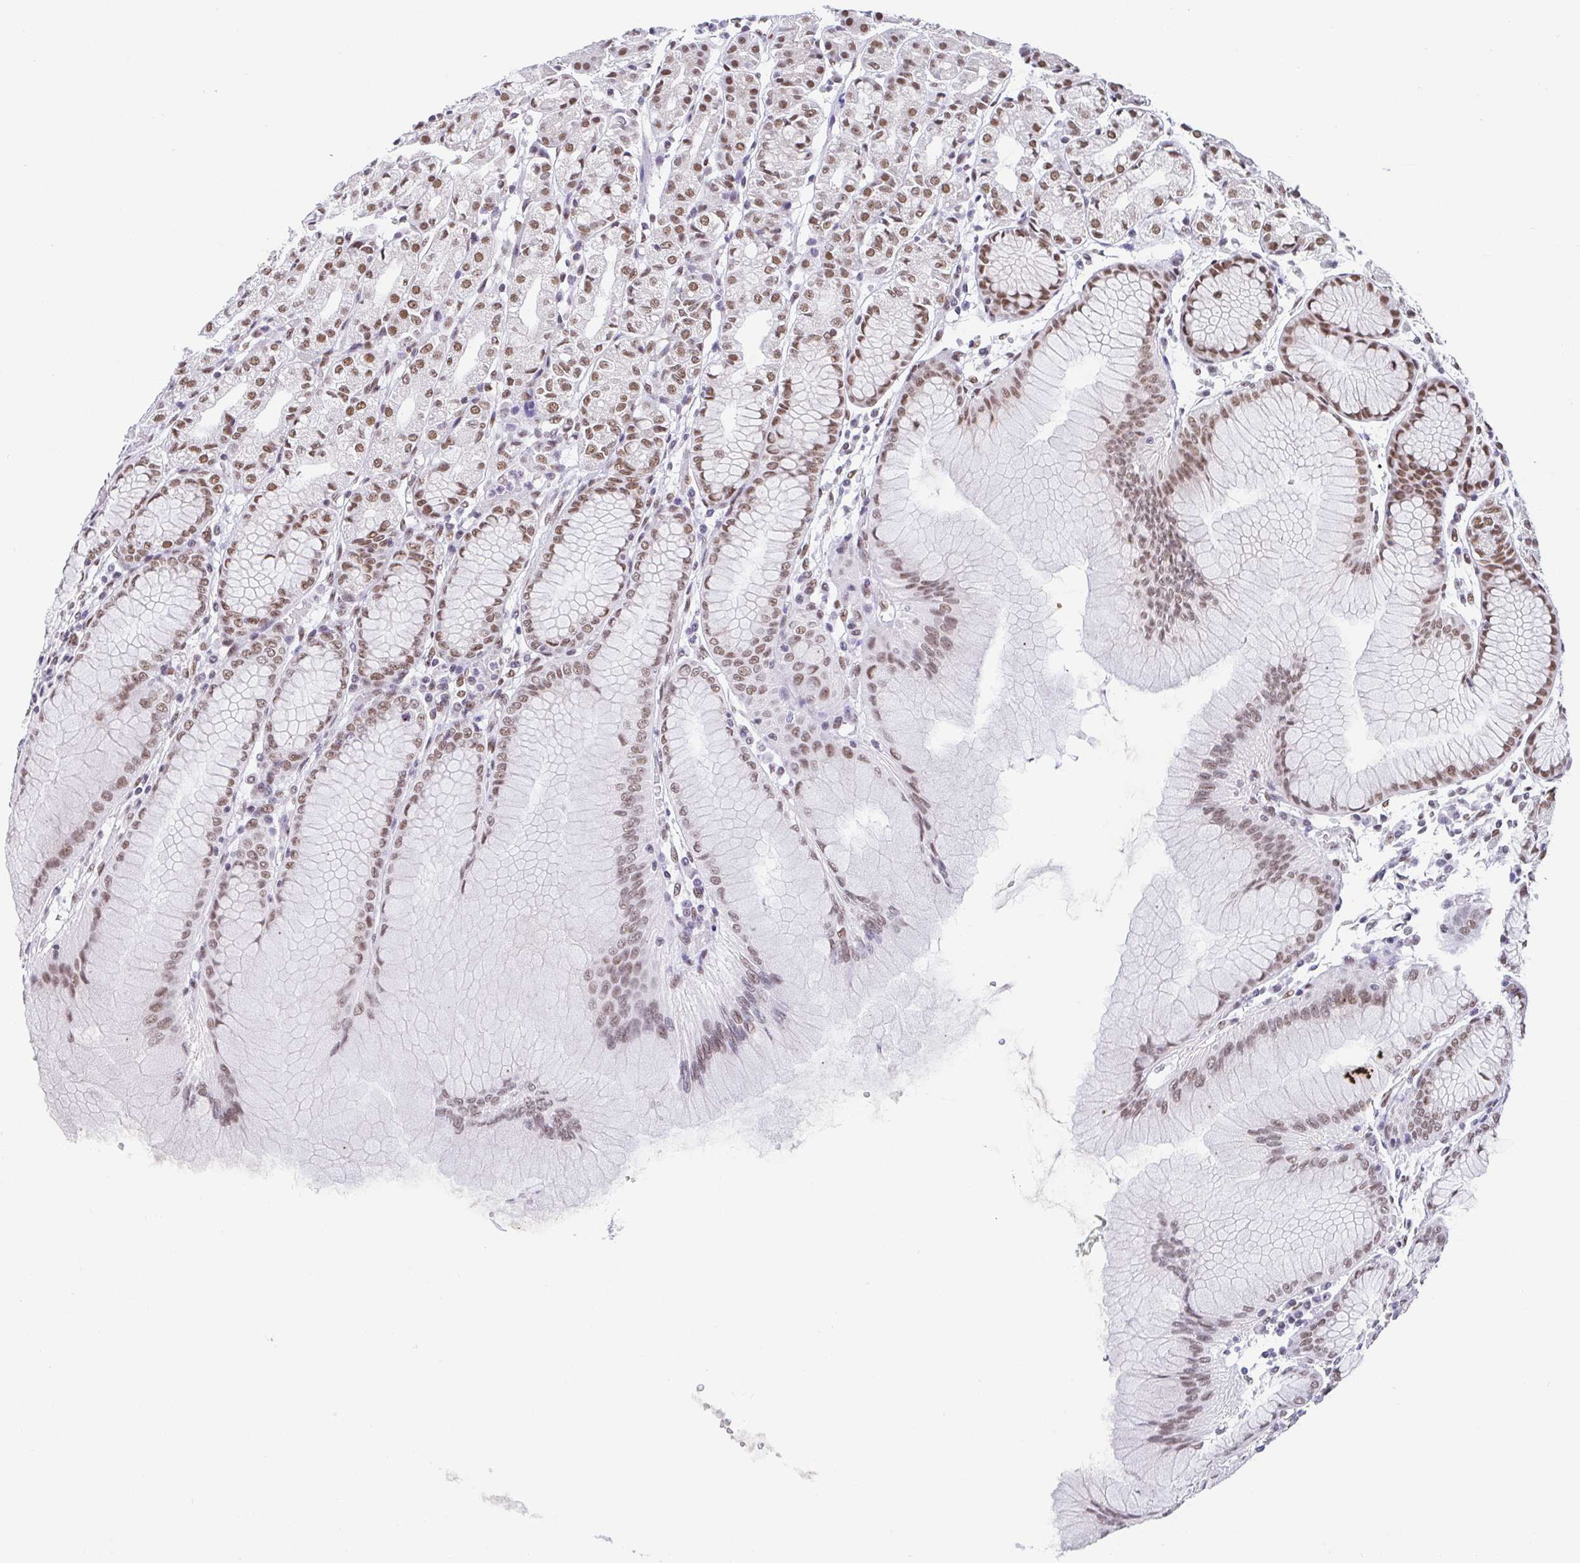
{"staining": {"intensity": "moderate", "quantity": ">75%", "location": "nuclear"}, "tissue": "stomach", "cell_type": "Glandular cells", "image_type": "normal", "snomed": [{"axis": "morphology", "description": "Normal tissue, NOS"}, {"axis": "topography", "description": "Stomach"}], "caption": "The image exhibits a brown stain indicating the presence of a protein in the nuclear of glandular cells in stomach. Nuclei are stained in blue.", "gene": "SLC7A10", "patient": {"sex": "female", "age": 57}}